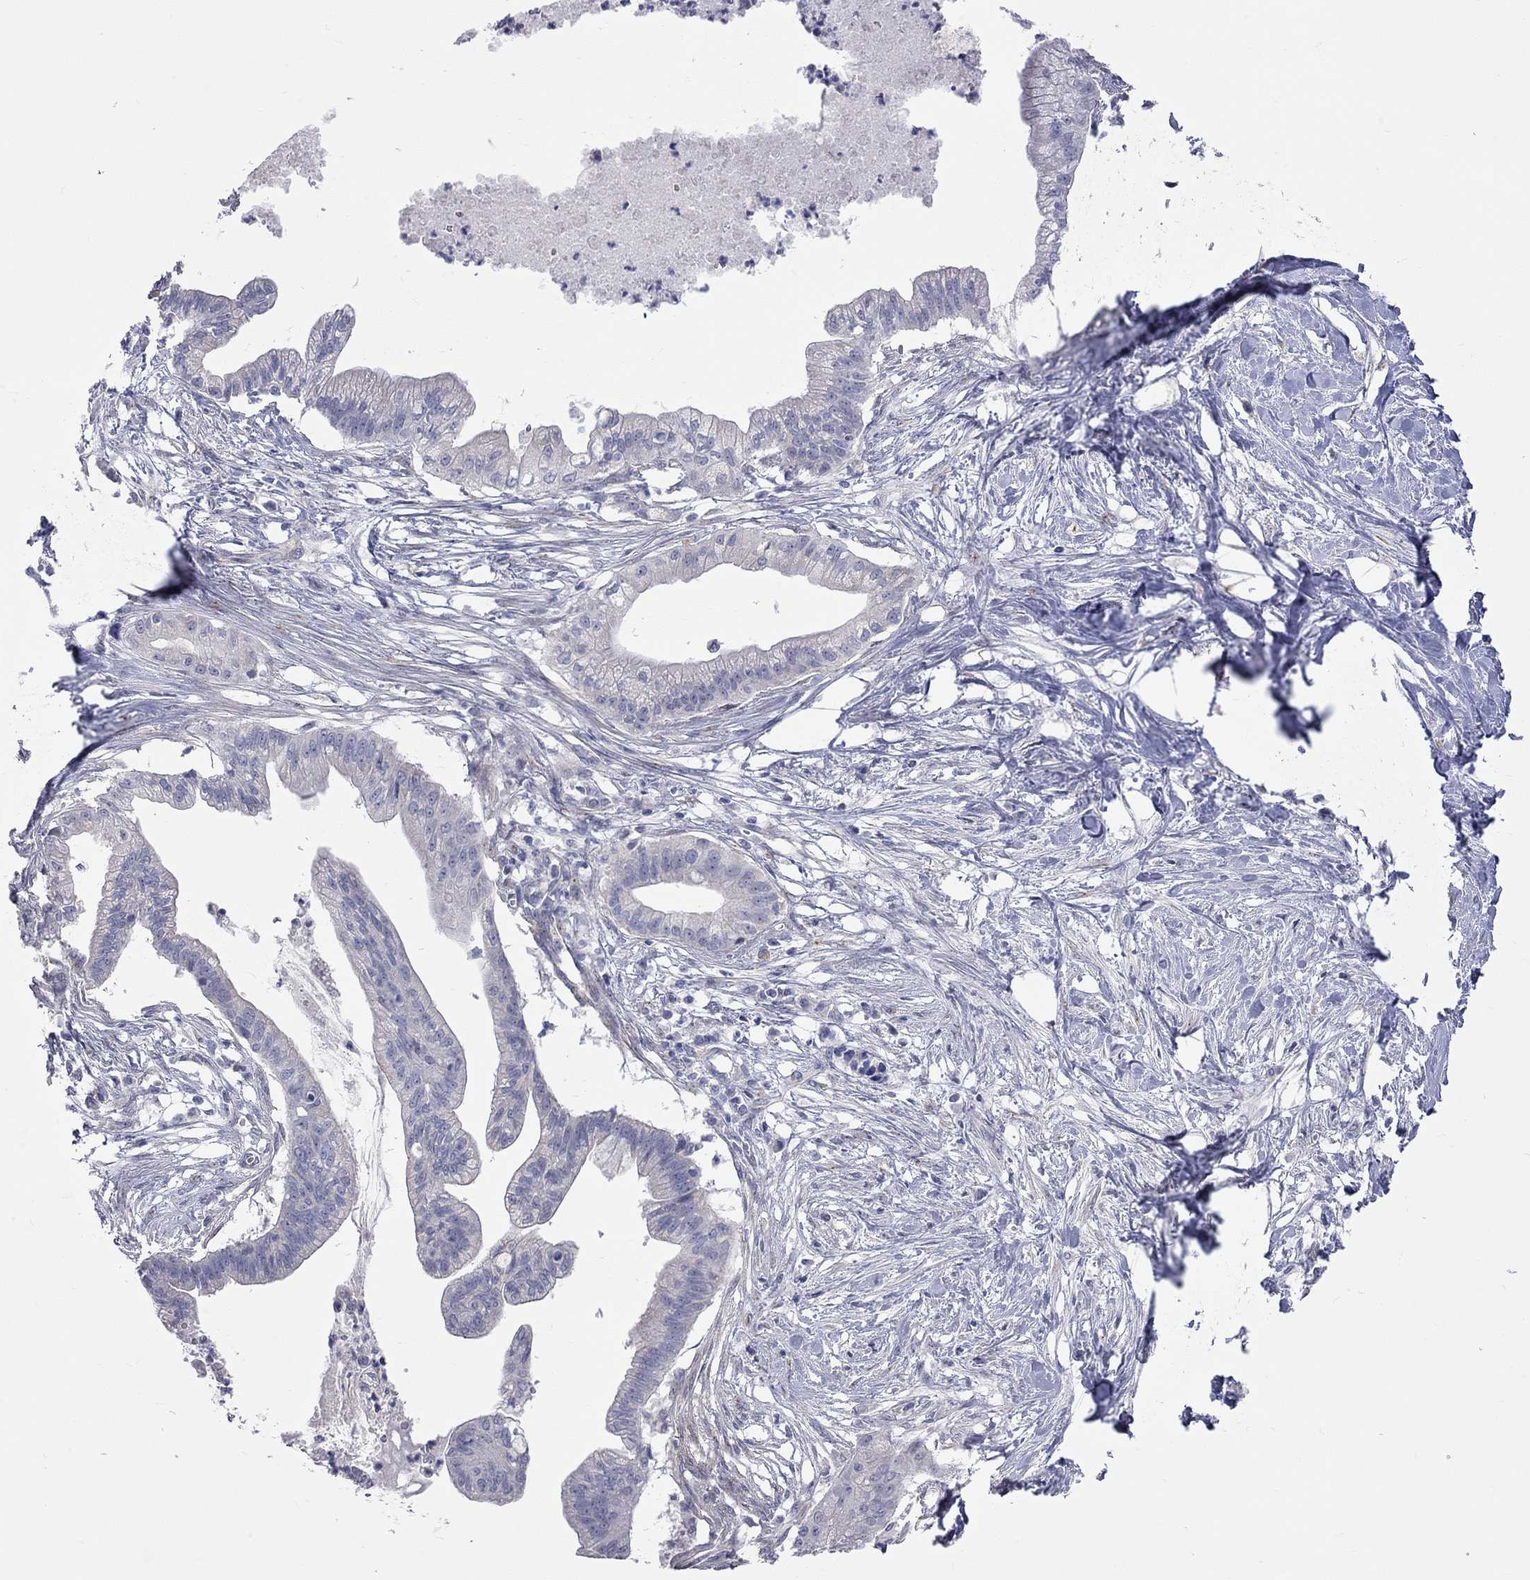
{"staining": {"intensity": "negative", "quantity": "none", "location": "none"}, "tissue": "pancreatic cancer", "cell_type": "Tumor cells", "image_type": "cancer", "snomed": [{"axis": "morphology", "description": "Normal tissue, NOS"}, {"axis": "morphology", "description": "Adenocarcinoma, NOS"}, {"axis": "topography", "description": "Pancreas"}], "caption": "Tumor cells show no significant protein staining in pancreatic cancer (adenocarcinoma).", "gene": "OPRK1", "patient": {"sex": "female", "age": 58}}